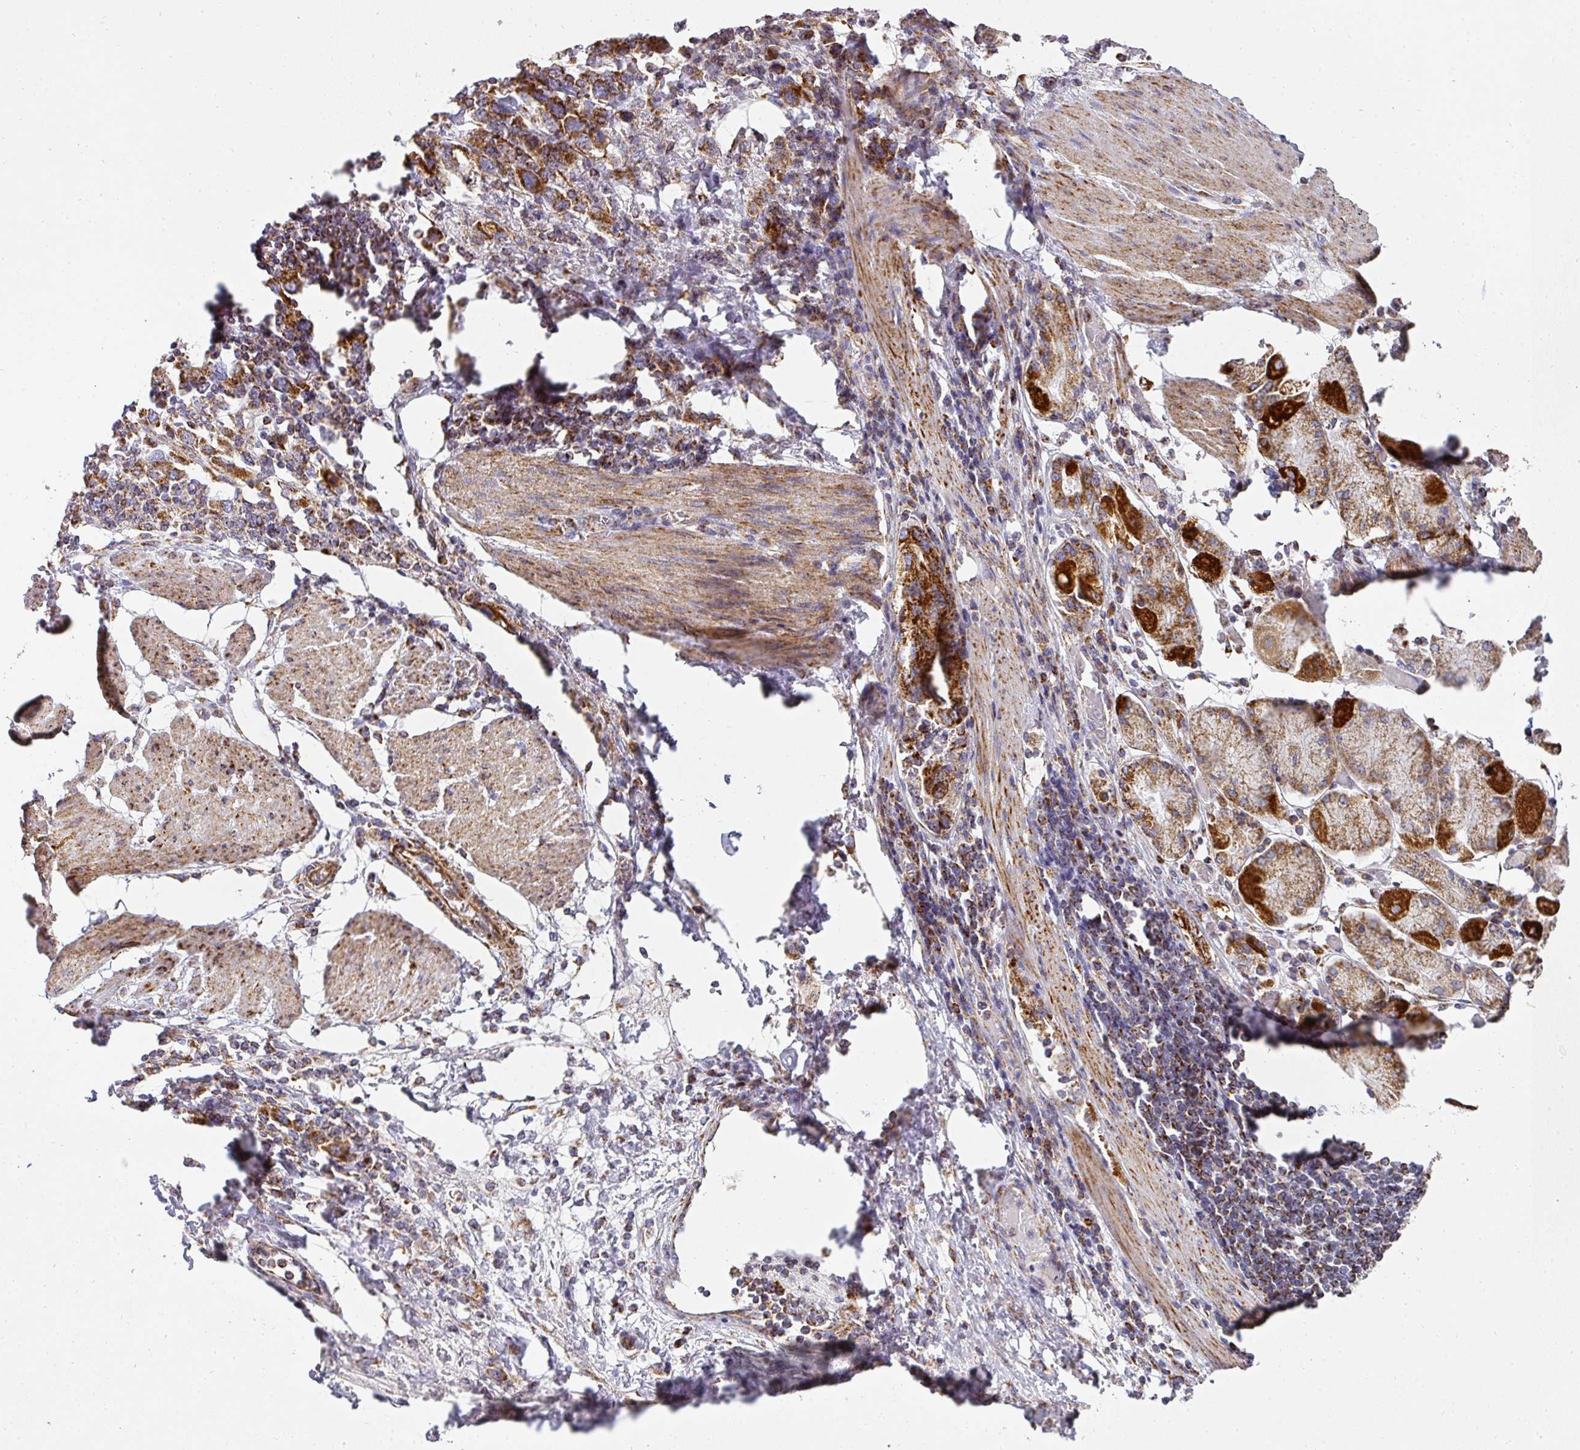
{"staining": {"intensity": "strong", "quantity": ">75%", "location": "cytoplasmic/membranous"}, "tissue": "stomach cancer", "cell_type": "Tumor cells", "image_type": "cancer", "snomed": [{"axis": "morphology", "description": "Adenocarcinoma, NOS"}, {"axis": "topography", "description": "Stomach, upper"}, {"axis": "topography", "description": "Stomach"}], "caption": "Strong cytoplasmic/membranous staining is identified in approximately >75% of tumor cells in stomach cancer. Immunohistochemistry (ihc) stains the protein of interest in brown and the nuclei are stained blue.", "gene": "UQCRFS1", "patient": {"sex": "male", "age": 62}}